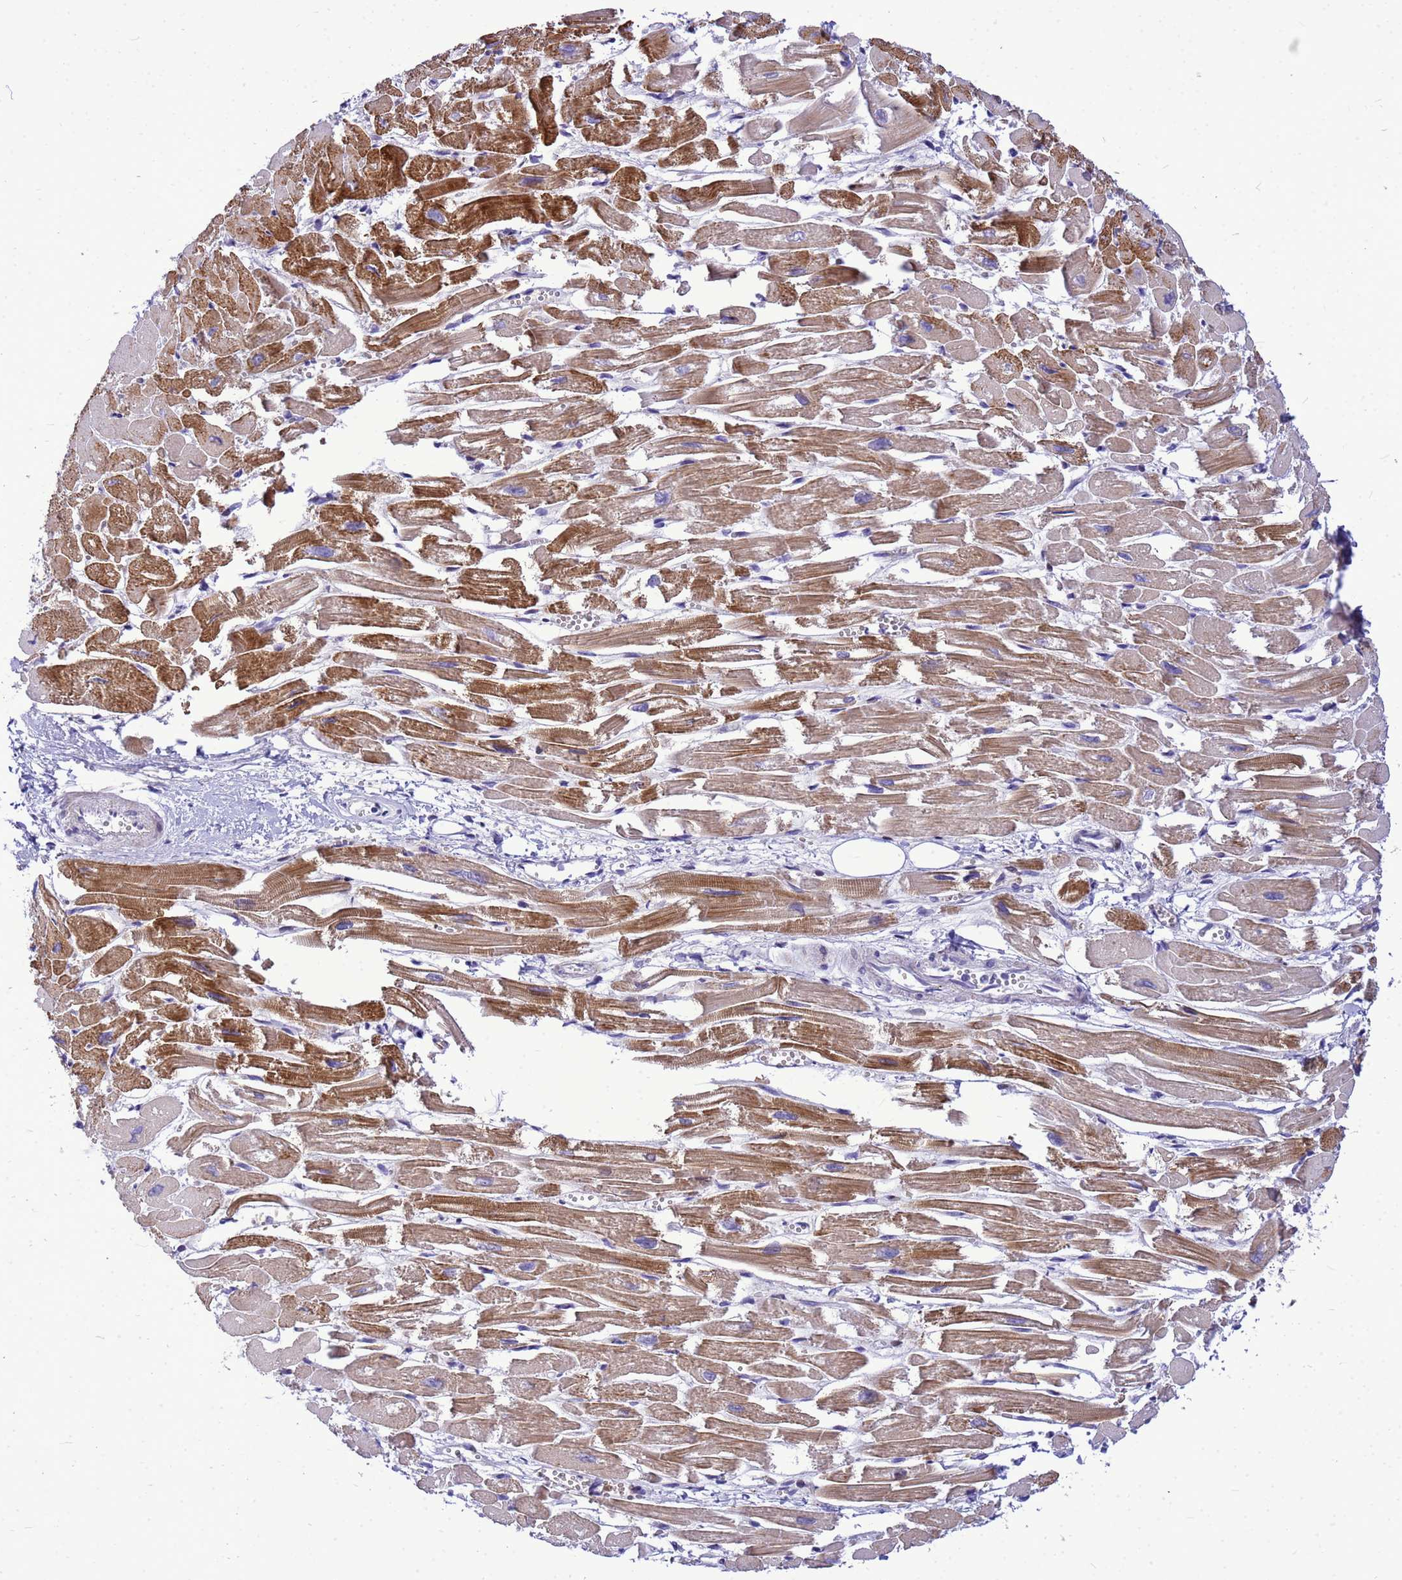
{"staining": {"intensity": "strong", "quantity": "25%-75%", "location": "cytoplasmic/membranous"}, "tissue": "heart muscle", "cell_type": "Cardiomyocytes", "image_type": "normal", "snomed": [{"axis": "morphology", "description": "Normal tissue, NOS"}, {"axis": "topography", "description": "Heart"}], "caption": "Cardiomyocytes display strong cytoplasmic/membranous expression in approximately 25%-75% of cells in normal heart muscle. Ihc stains the protein in brown and the nuclei are stained blue.", "gene": "ADAMTS7", "patient": {"sex": "male", "age": 54}}